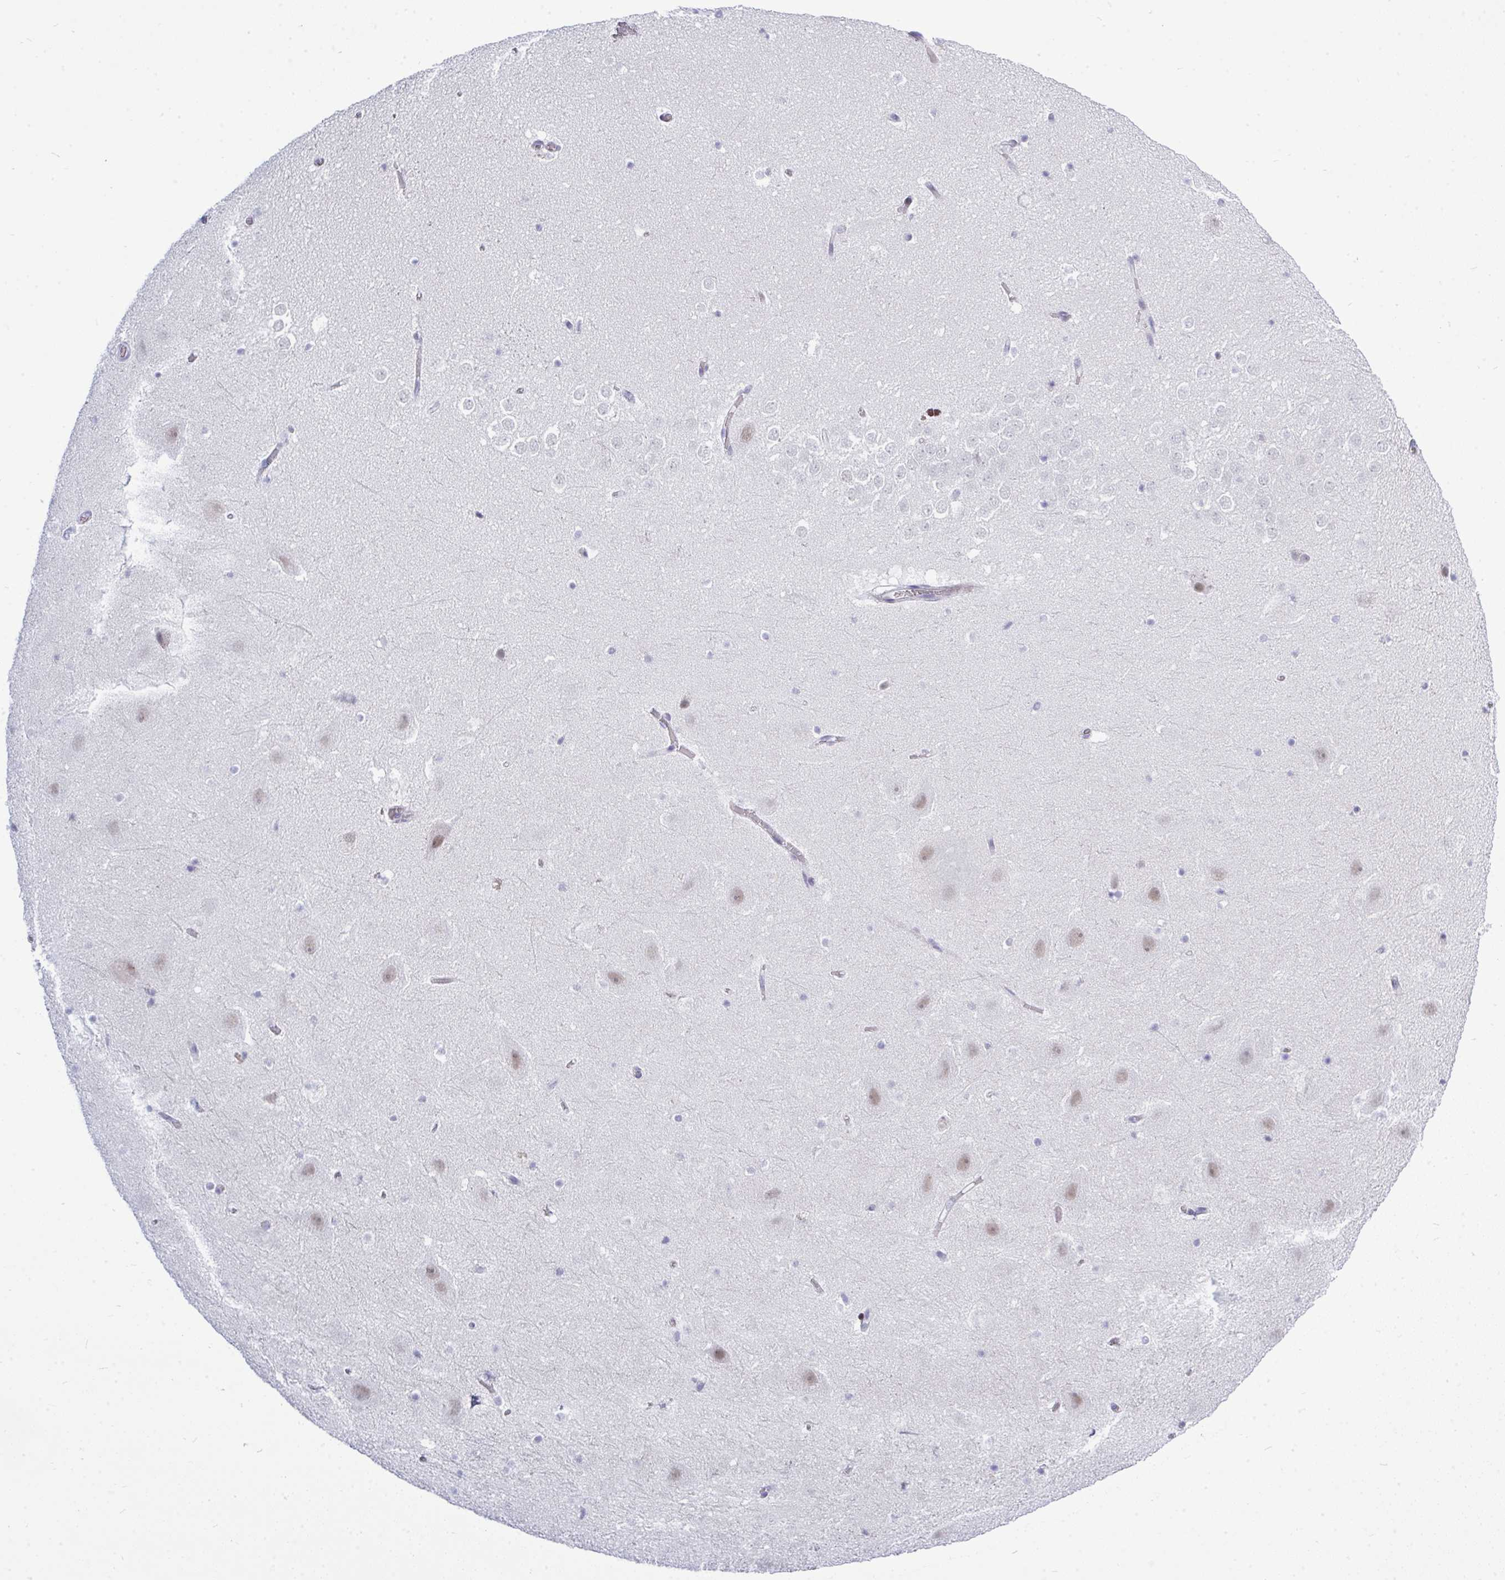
{"staining": {"intensity": "negative", "quantity": "none", "location": "none"}, "tissue": "hippocampus", "cell_type": "Glial cells", "image_type": "normal", "snomed": [{"axis": "morphology", "description": "Normal tissue, NOS"}, {"axis": "topography", "description": "Hippocampus"}], "caption": "High magnification brightfield microscopy of unremarkable hippocampus stained with DAB (3,3'-diaminobenzidine) (brown) and counterstained with hematoxylin (blue): glial cells show no significant expression.", "gene": "TAB1", "patient": {"sex": "female", "age": 42}}